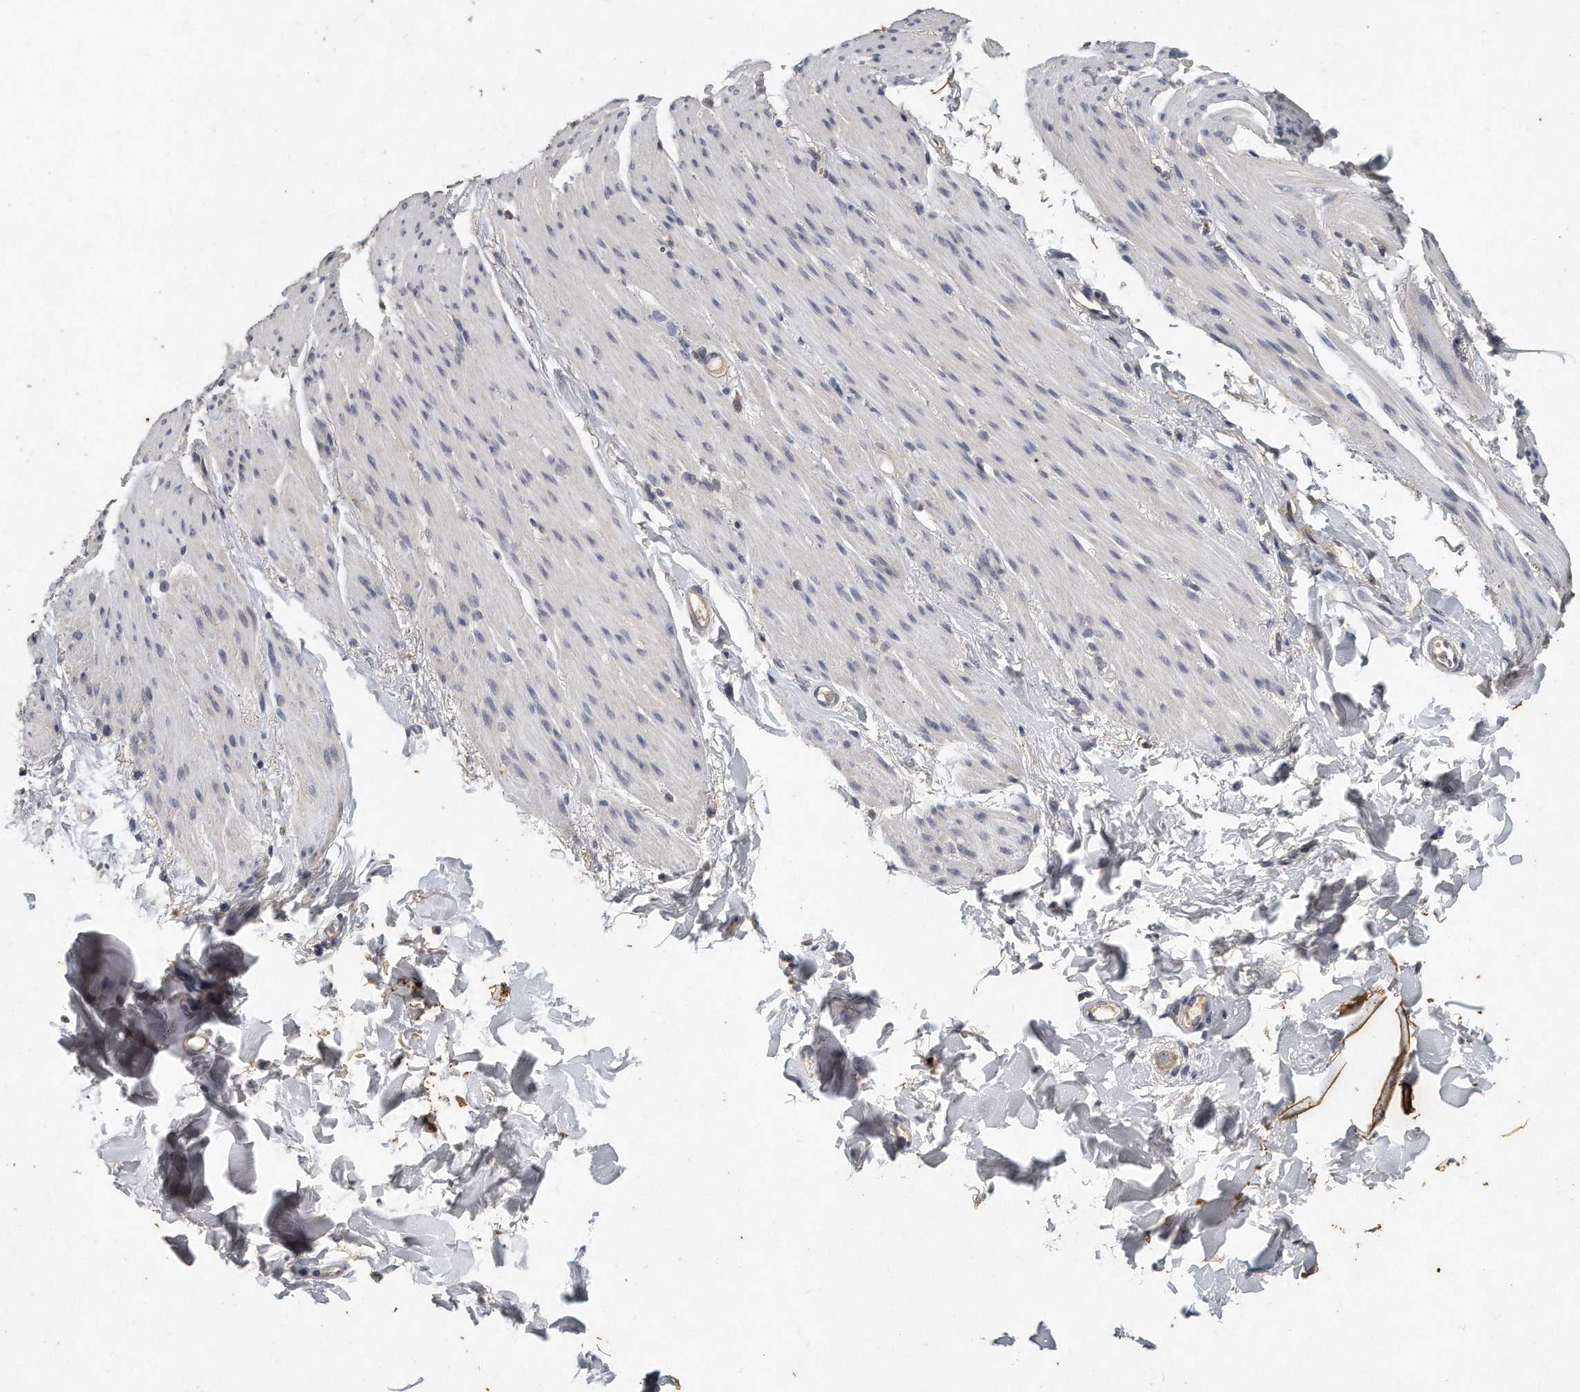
{"staining": {"intensity": "negative", "quantity": "none", "location": "none"}, "tissue": "smooth muscle", "cell_type": "Smooth muscle cells", "image_type": "normal", "snomed": [{"axis": "morphology", "description": "Normal tissue, NOS"}, {"axis": "topography", "description": "Colon"}, {"axis": "topography", "description": "Peripheral nerve tissue"}], "caption": "Immunohistochemical staining of unremarkable smooth muscle displays no significant expression in smooth muscle cells. (DAB immunohistochemistry, high magnification).", "gene": "CAMK1", "patient": {"sex": "female", "age": 61}}